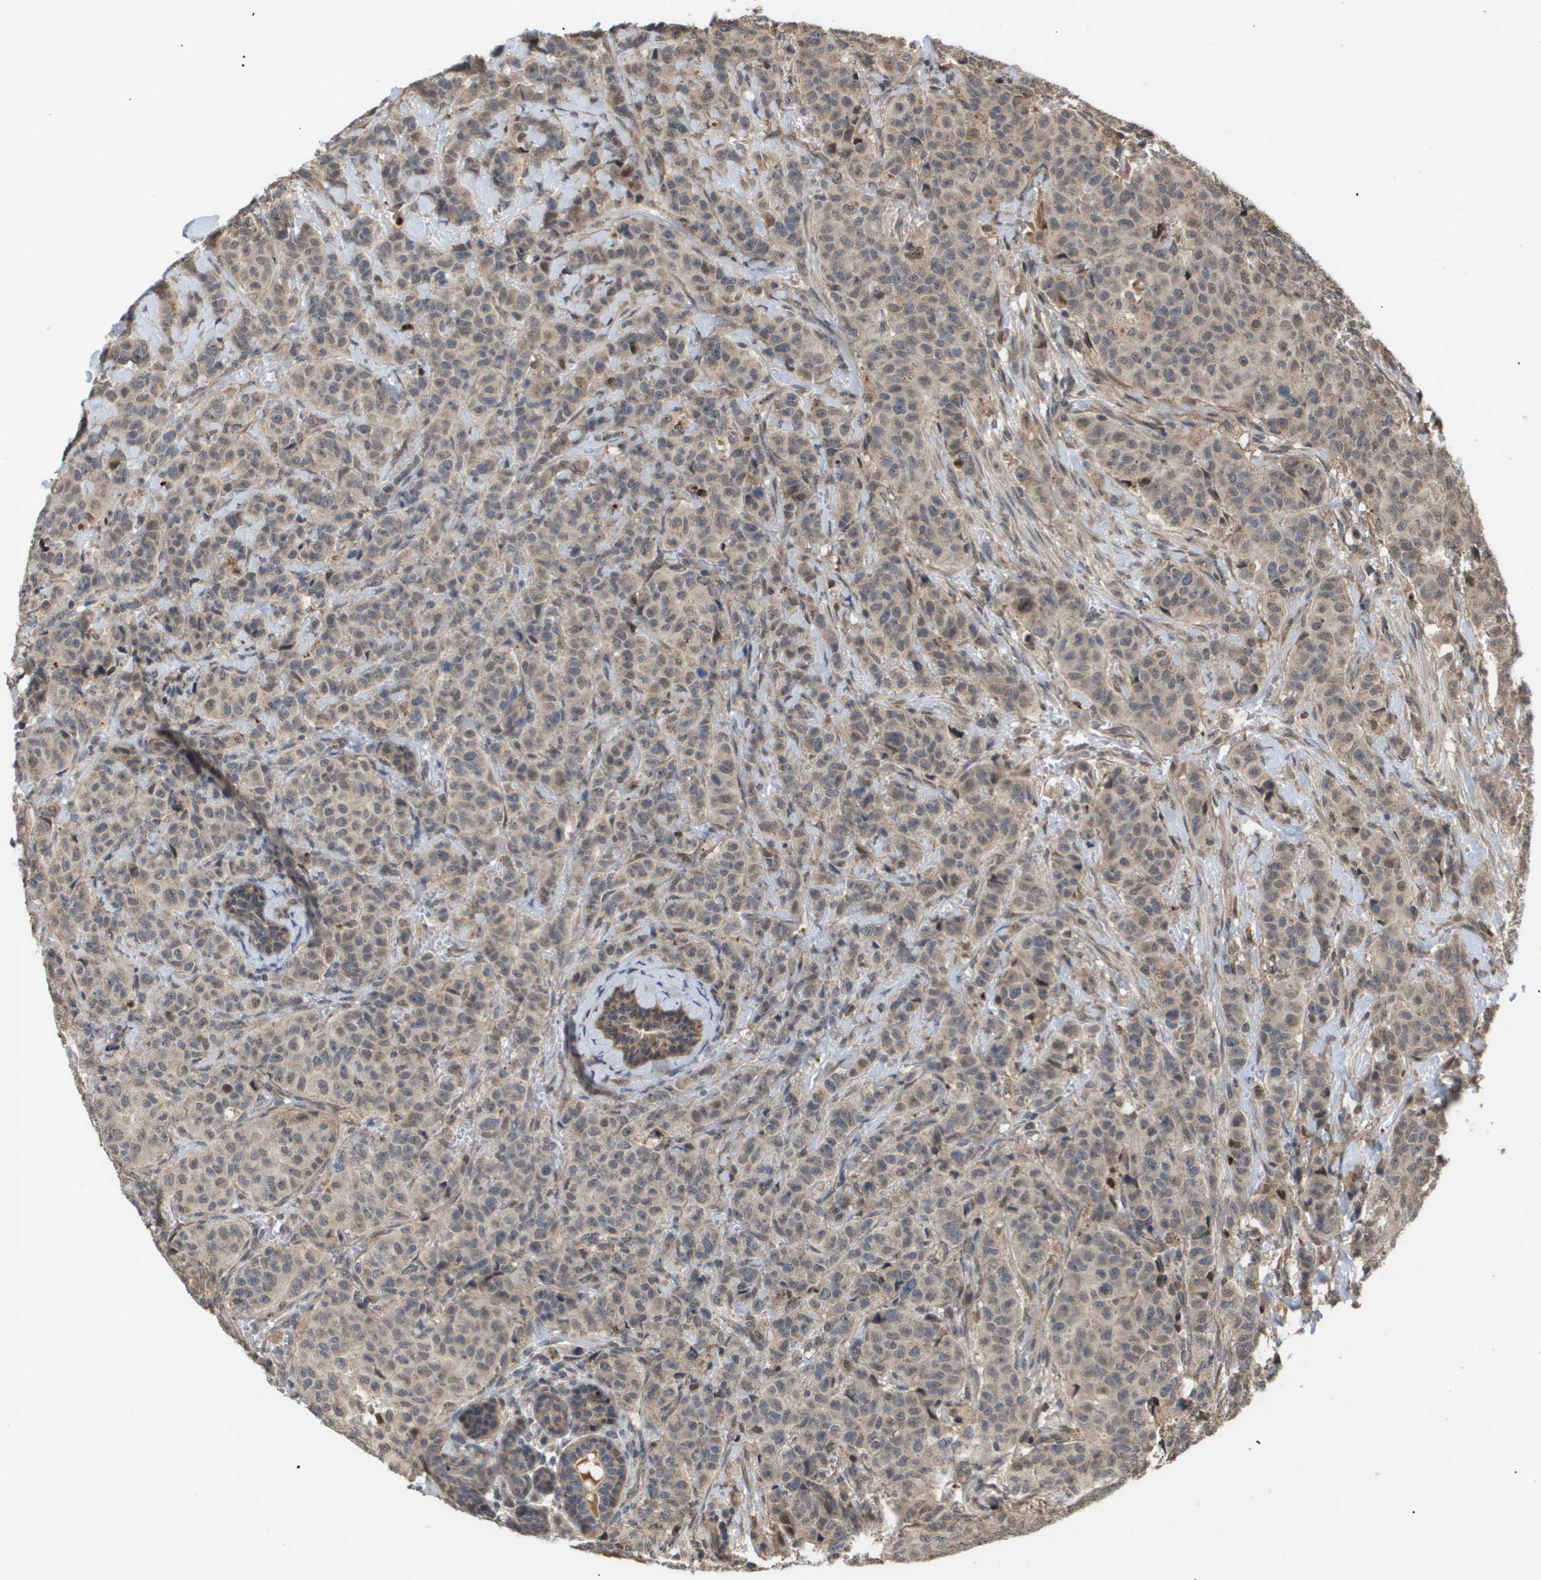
{"staining": {"intensity": "weak", "quantity": ">75%", "location": "cytoplasmic/membranous"}, "tissue": "breast cancer", "cell_type": "Tumor cells", "image_type": "cancer", "snomed": [{"axis": "morphology", "description": "Normal tissue, NOS"}, {"axis": "morphology", "description": "Duct carcinoma"}, {"axis": "topography", "description": "Breast"}], "caption": "A brown stain shows weak cytoplasmic/membranous positivity of a protein in breast cancer tumor cells.", "gene": "PDGFB", "patient": {"sex": "female", "age": 40}}